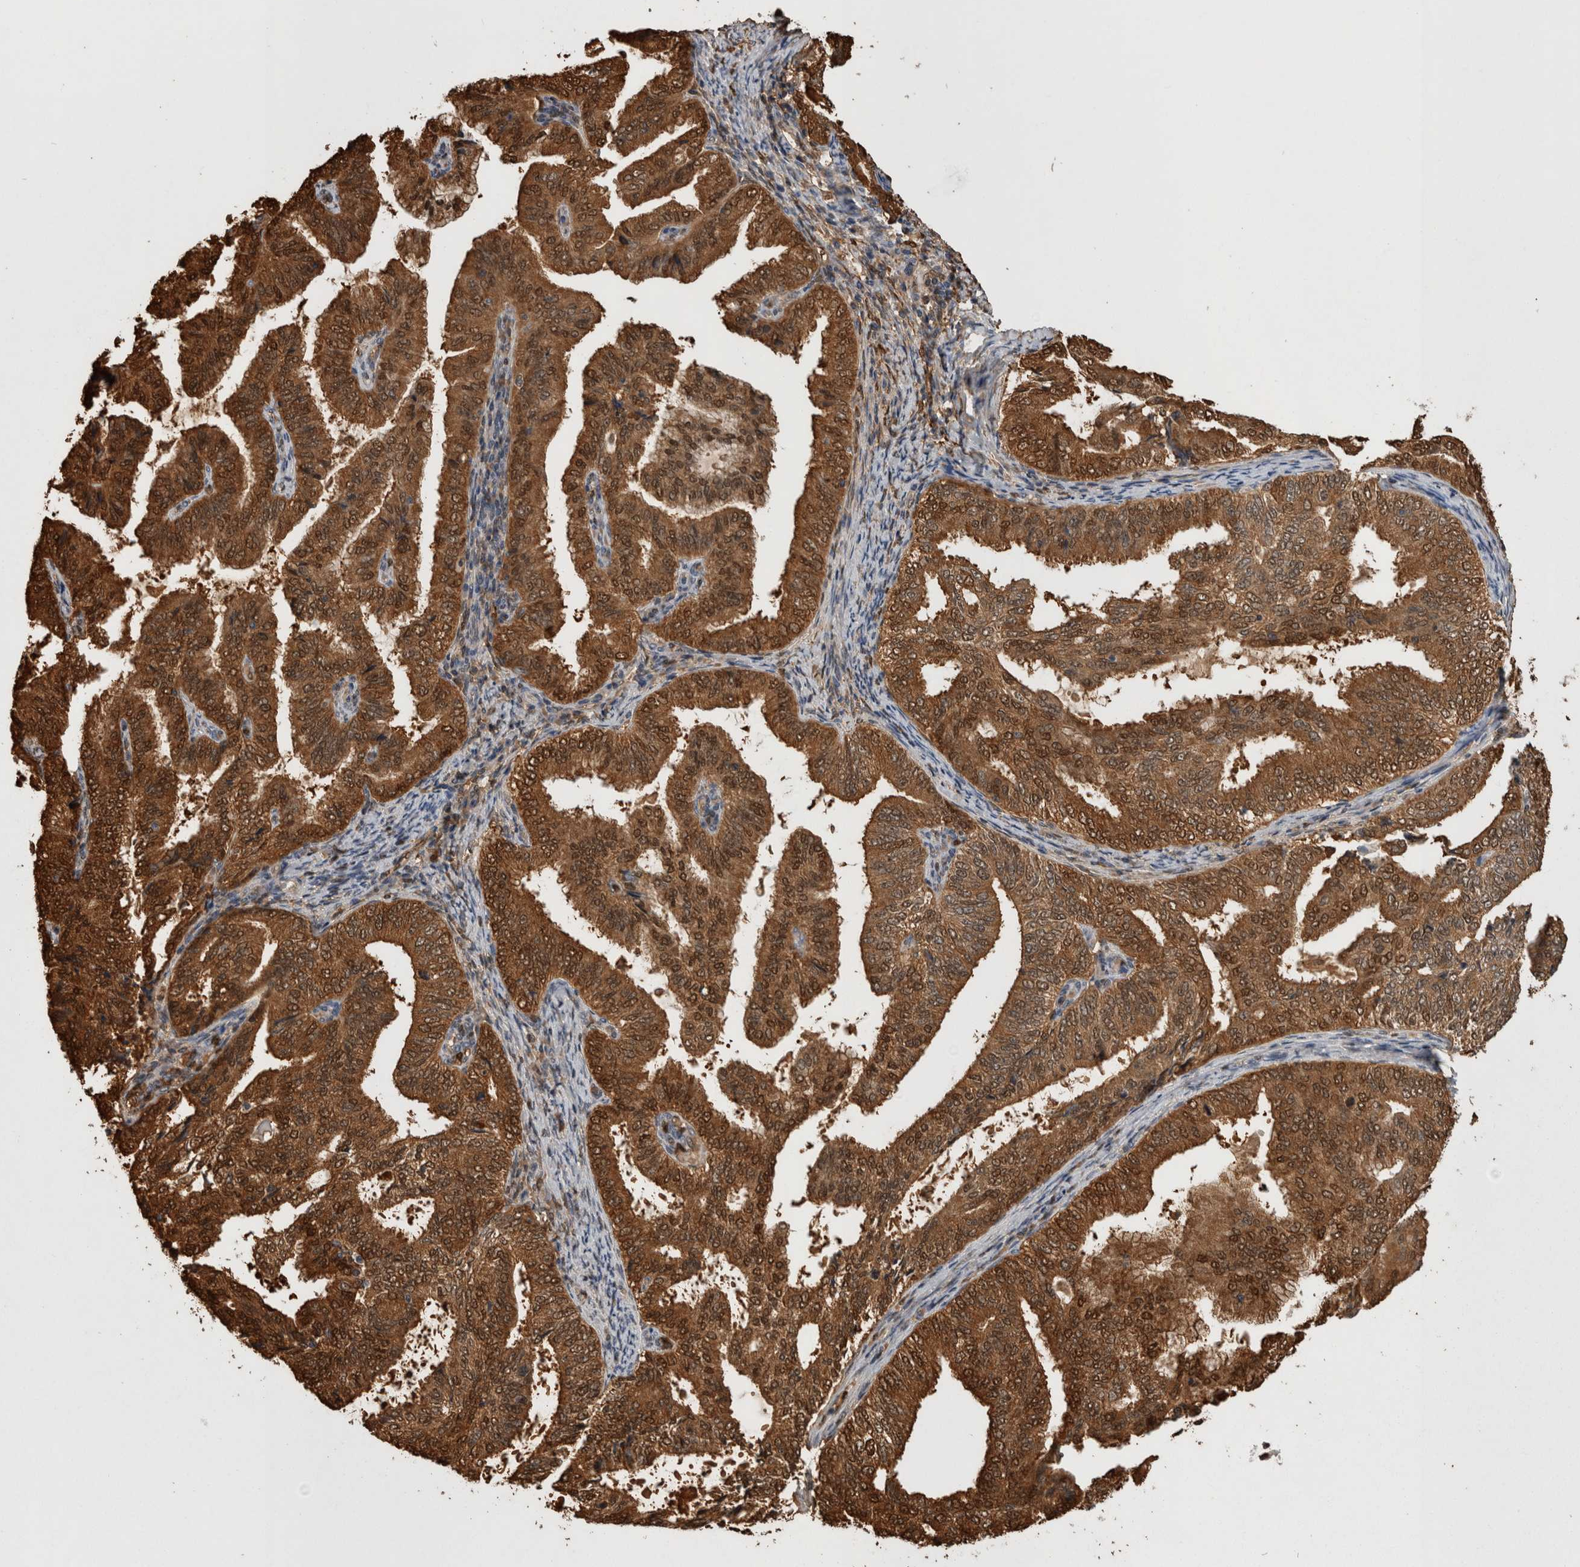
{"staining": {"intensity": "strong", "quantity": ">75%", "location": "cytoplasmic/membranous,nuclear"}, "tissue": "endometrial cancer", "cell_type": "Tumor cells", "image_type": "cancer", "snomed": [{"axis": "morphology", "description": "Adenocarcinoma, NOS"}, {"axis": "topography", "description": "Endometrium"}], "caption": "High-magnification brightfield microscopy of endometrial cancer (adenocarcinoma) stained with DAB (3,3'-diaminobenzidine) (brown) and counterstained with hematoxylin (blue). tumor cells exhibit strong cytoplasmic/membranous and nuclear expression is identified in about>75% of cells. Using DAB (brown) and hematoxylin (blue) stains, captured at high magnification using brightfield microscopy.", "gene": "LXN", "patient": {"sex": "female", "age": 58}}